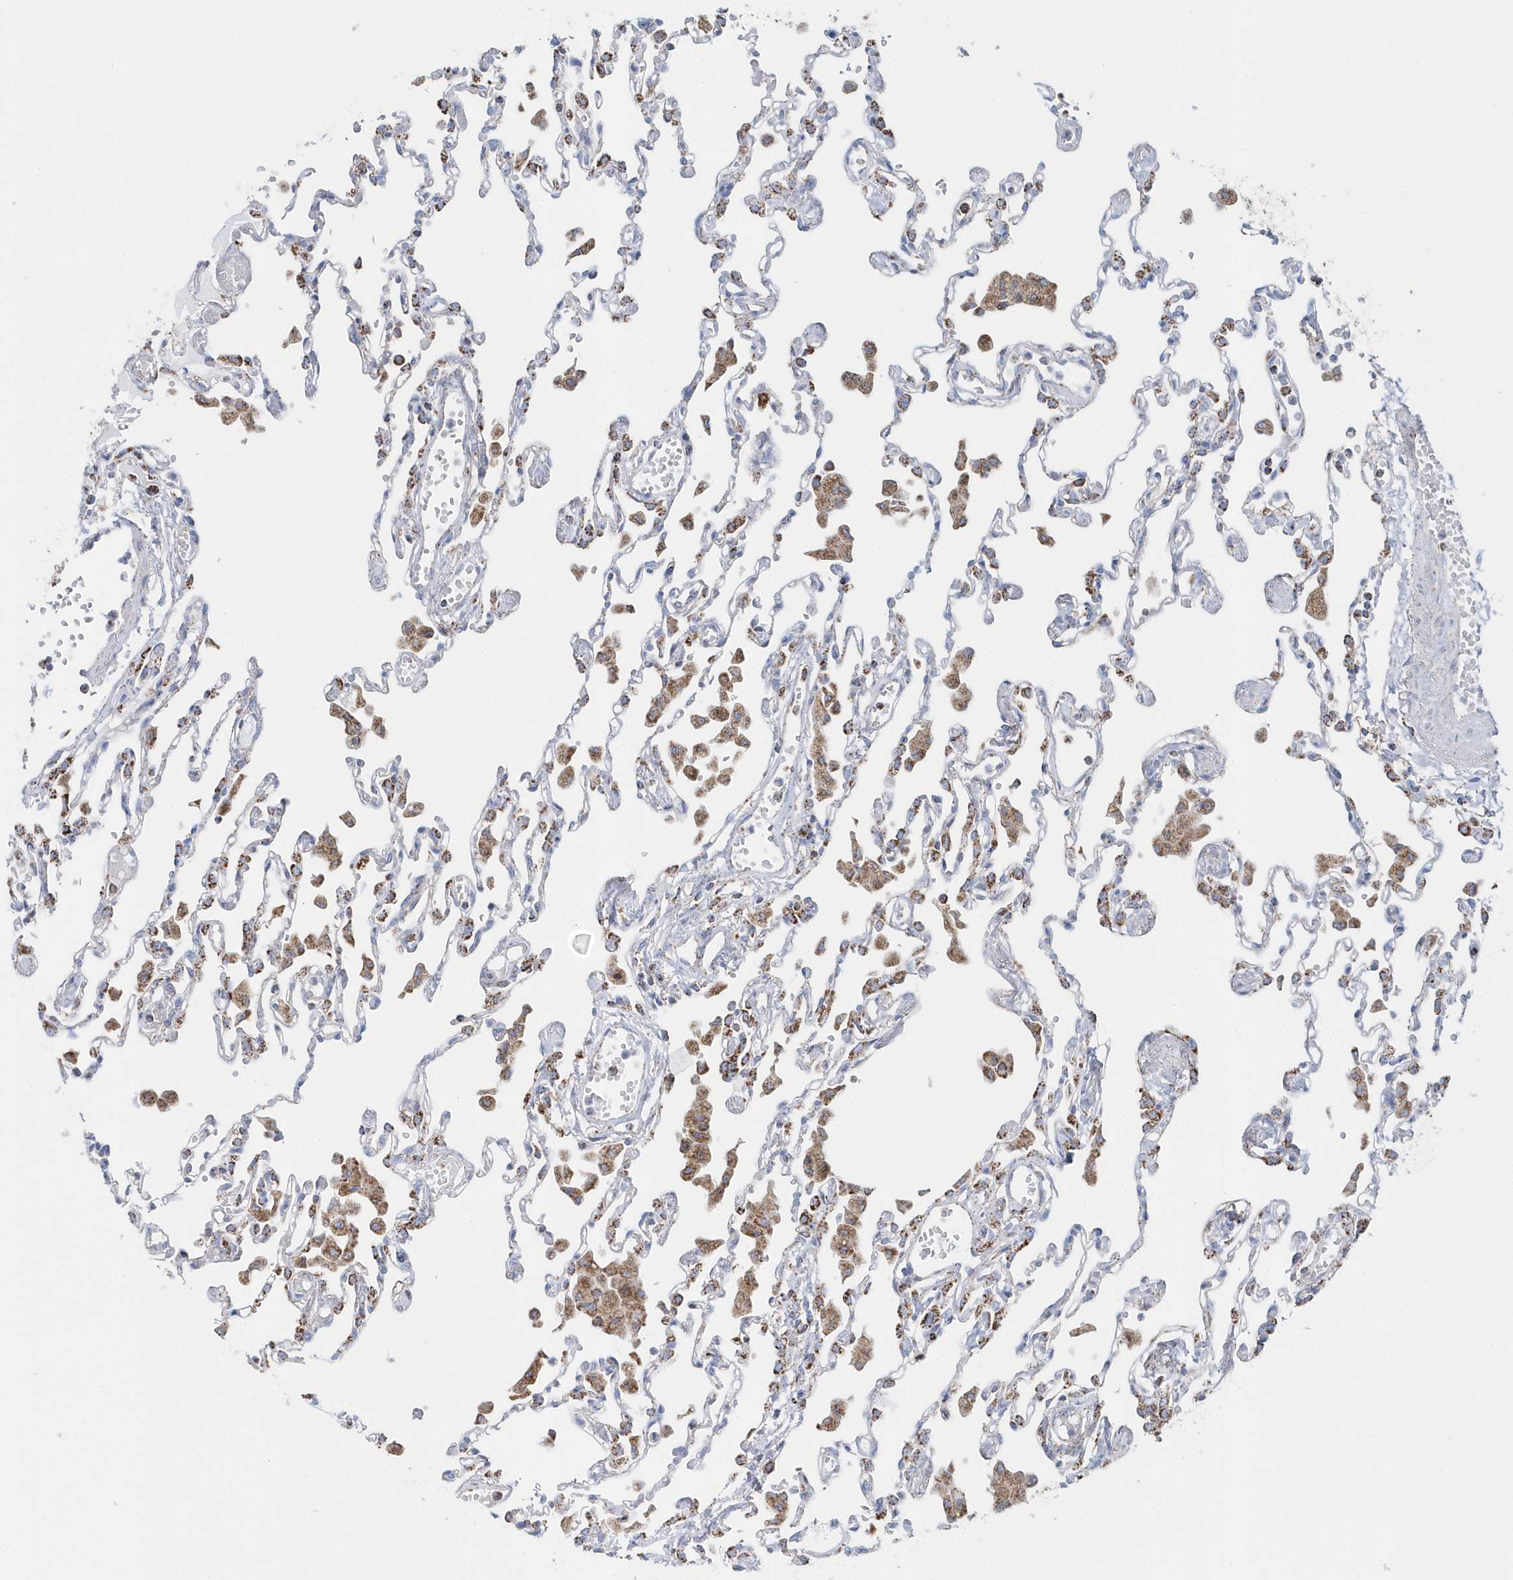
{"staining": {"intensity": "moderate", "quantity": "<25%", "location": "cytoplasmic/membranous"}, "tissue": "lung", "cell_type": "Alveolar cells", "image_type": "normal", "snomed": [{"axis": "morphology", "description": "Normal tissue, NOS"}, {"axis": "topography", "description": "Bronchus"}, {"axis": "topography", "description": "Lung"}], "caption": "Human lung stained for a protein (brown) shows moderate cytoplasmic/membranous positive staining in approximately <25% of alveolar cells.", "gene": "TMCO6", "patient": {"sex": "female", "age": 49}}